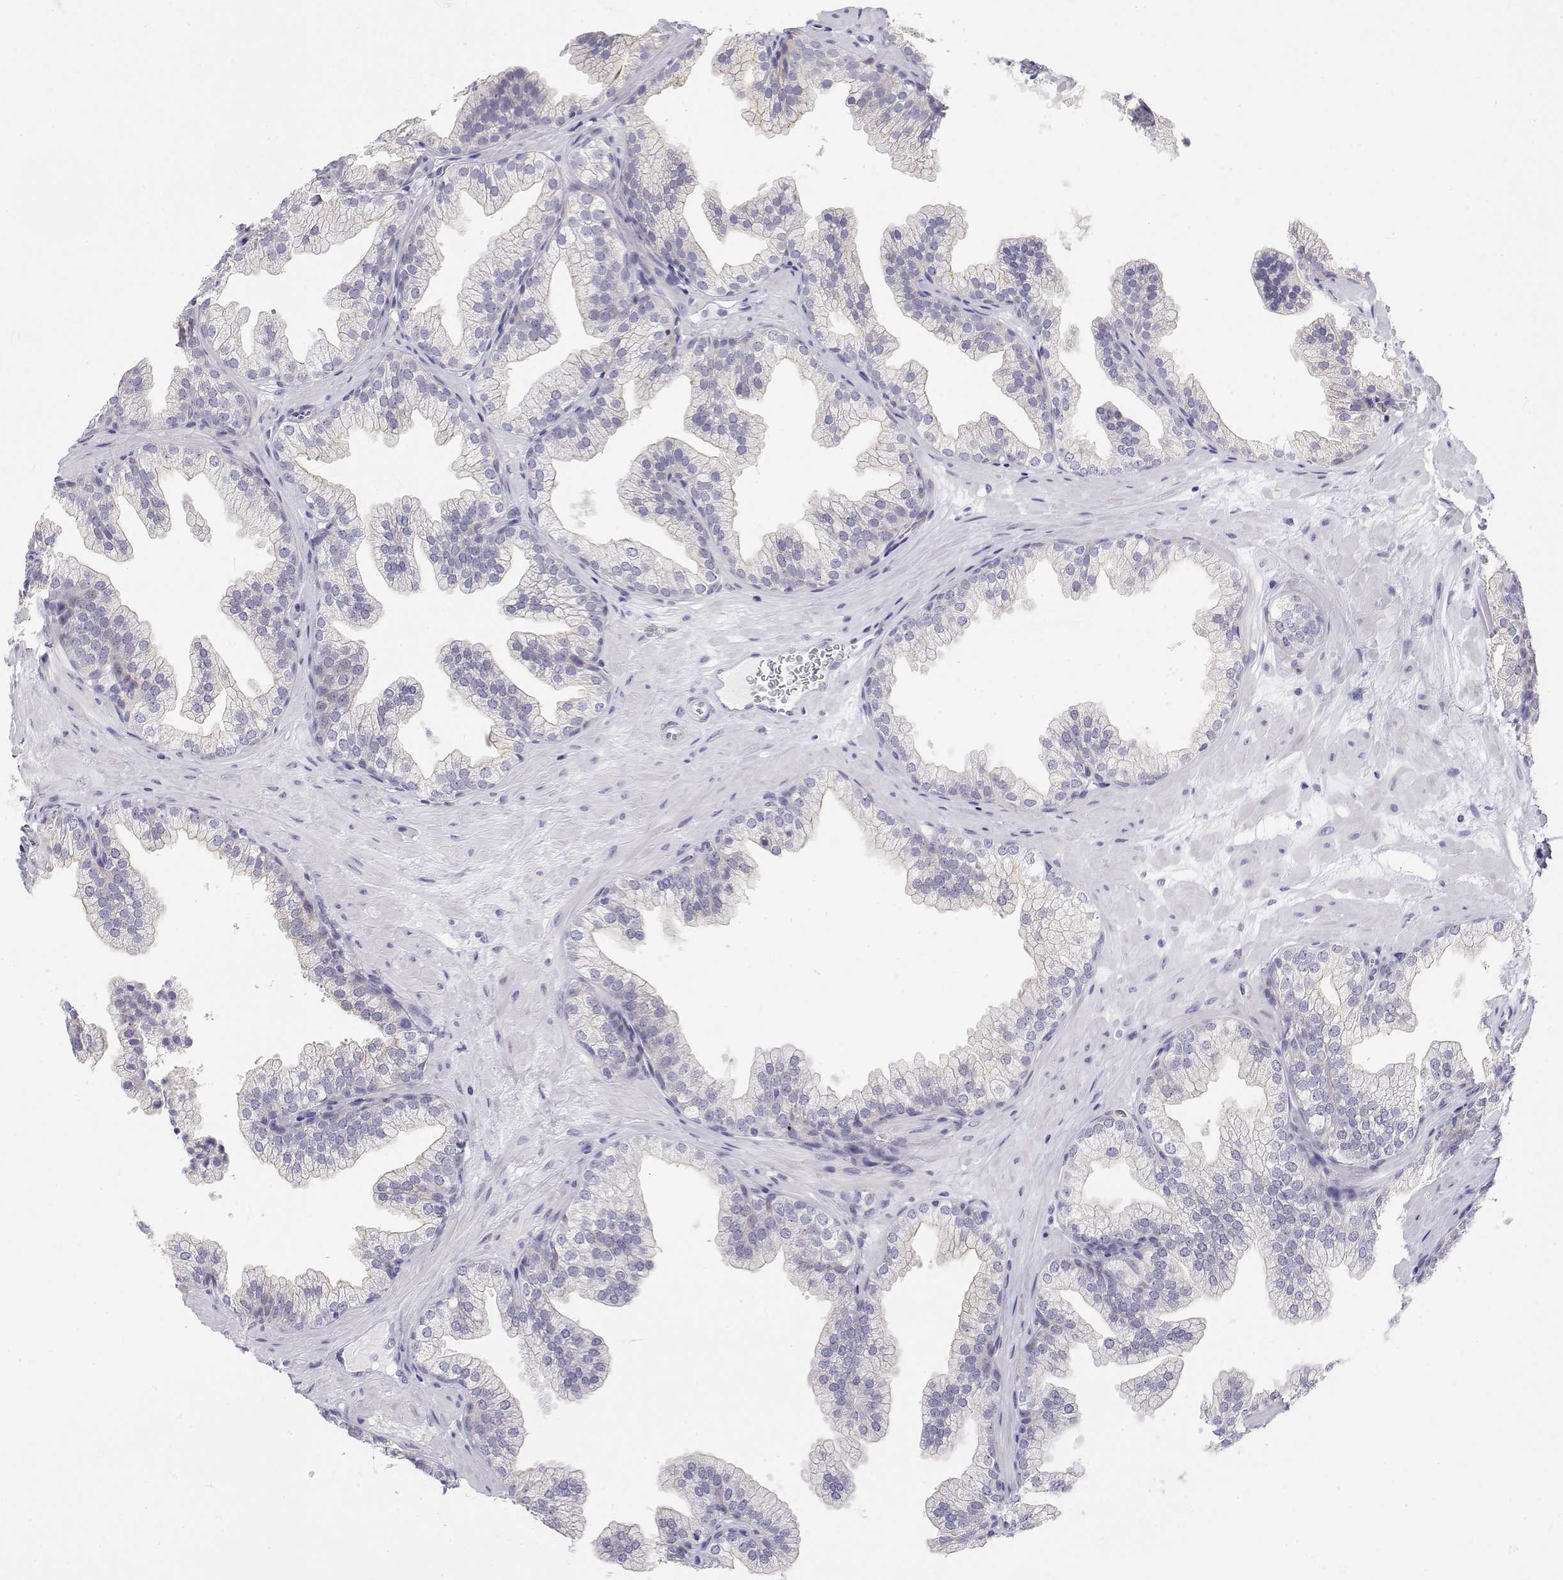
{"staining": {"intensity": "negative", "quantity": "none", "location": "none"}, "tissue": "prostate", "cell_type": "Glandular cells", "image_type": "normal", "snomed": [{"axis": "morphology", "description": "Normal tissue, NOS"}, {"axis": "topography", "description": "Prostate"}], "caption": "Histopathology image shows no protein staining in glandular cells of normal prostate.", "gene": "MISP", "patient": {"sex": "male", "age": 37}}